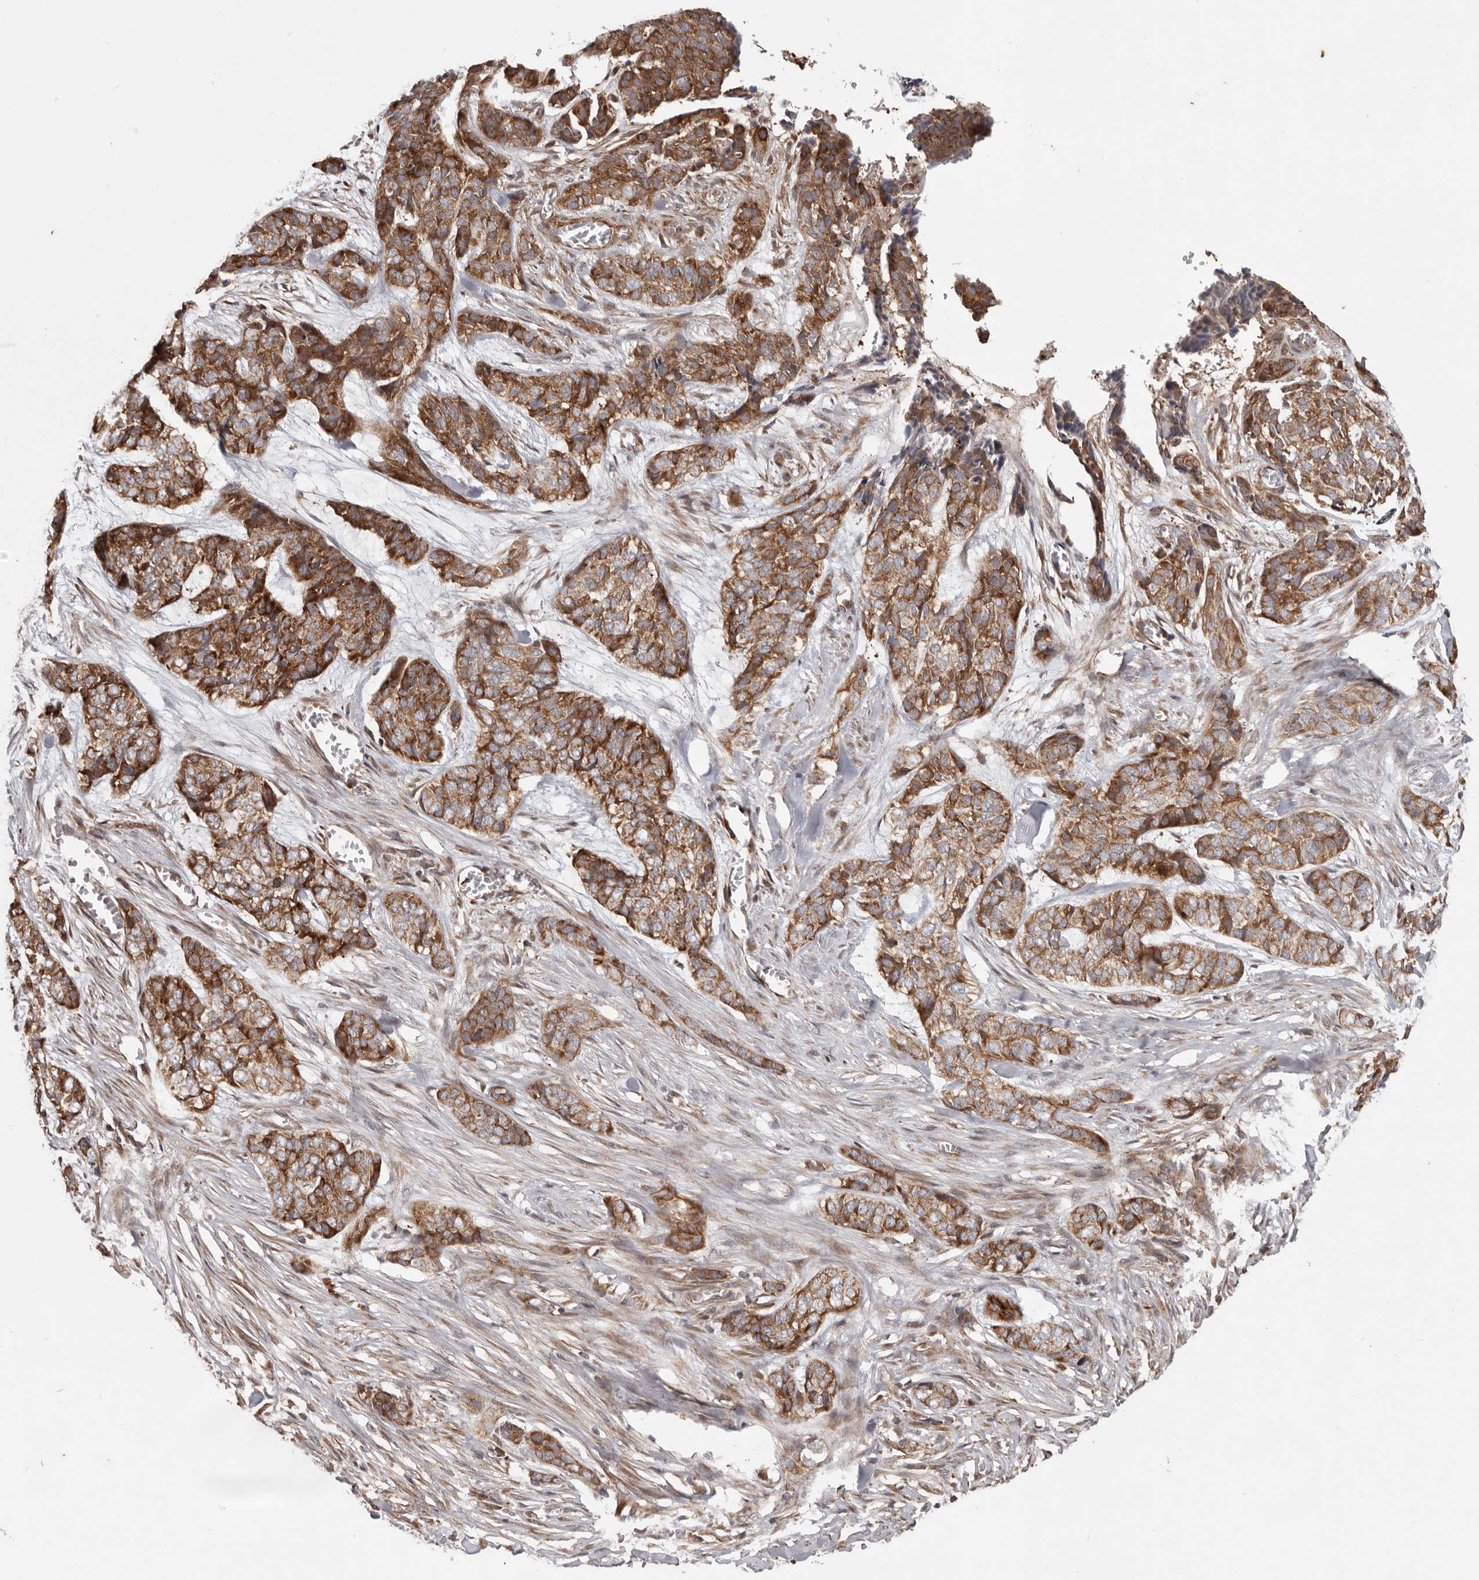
{"staining": {"intensity": "strong", "quantity": ">75%", "location": "cytoplasmic/membranous"}, "tissue": "skin cancer", "cell_type": "Tumor cells", "image_type": "cancer", "snomed": [{"axis": "morphology", "description": "Basal cell carcinoma"}, {"axis": "topography", "description": "Skin"}], "caption": "Immunohistochemistry staining of skin cancer (basal cell carcinoma), which reveals high levels of strong cytoplasmic/membranous expression in about >75% of tumor cells indicating strong cytoplasmic/membranous protein positivity. The staining was performed using DAB (brown) for protein detection and nuclei were counterstained in hematoxylin (blue).", "gene": "MRPS10", "patient": {"sex": "female", "age": 64}}